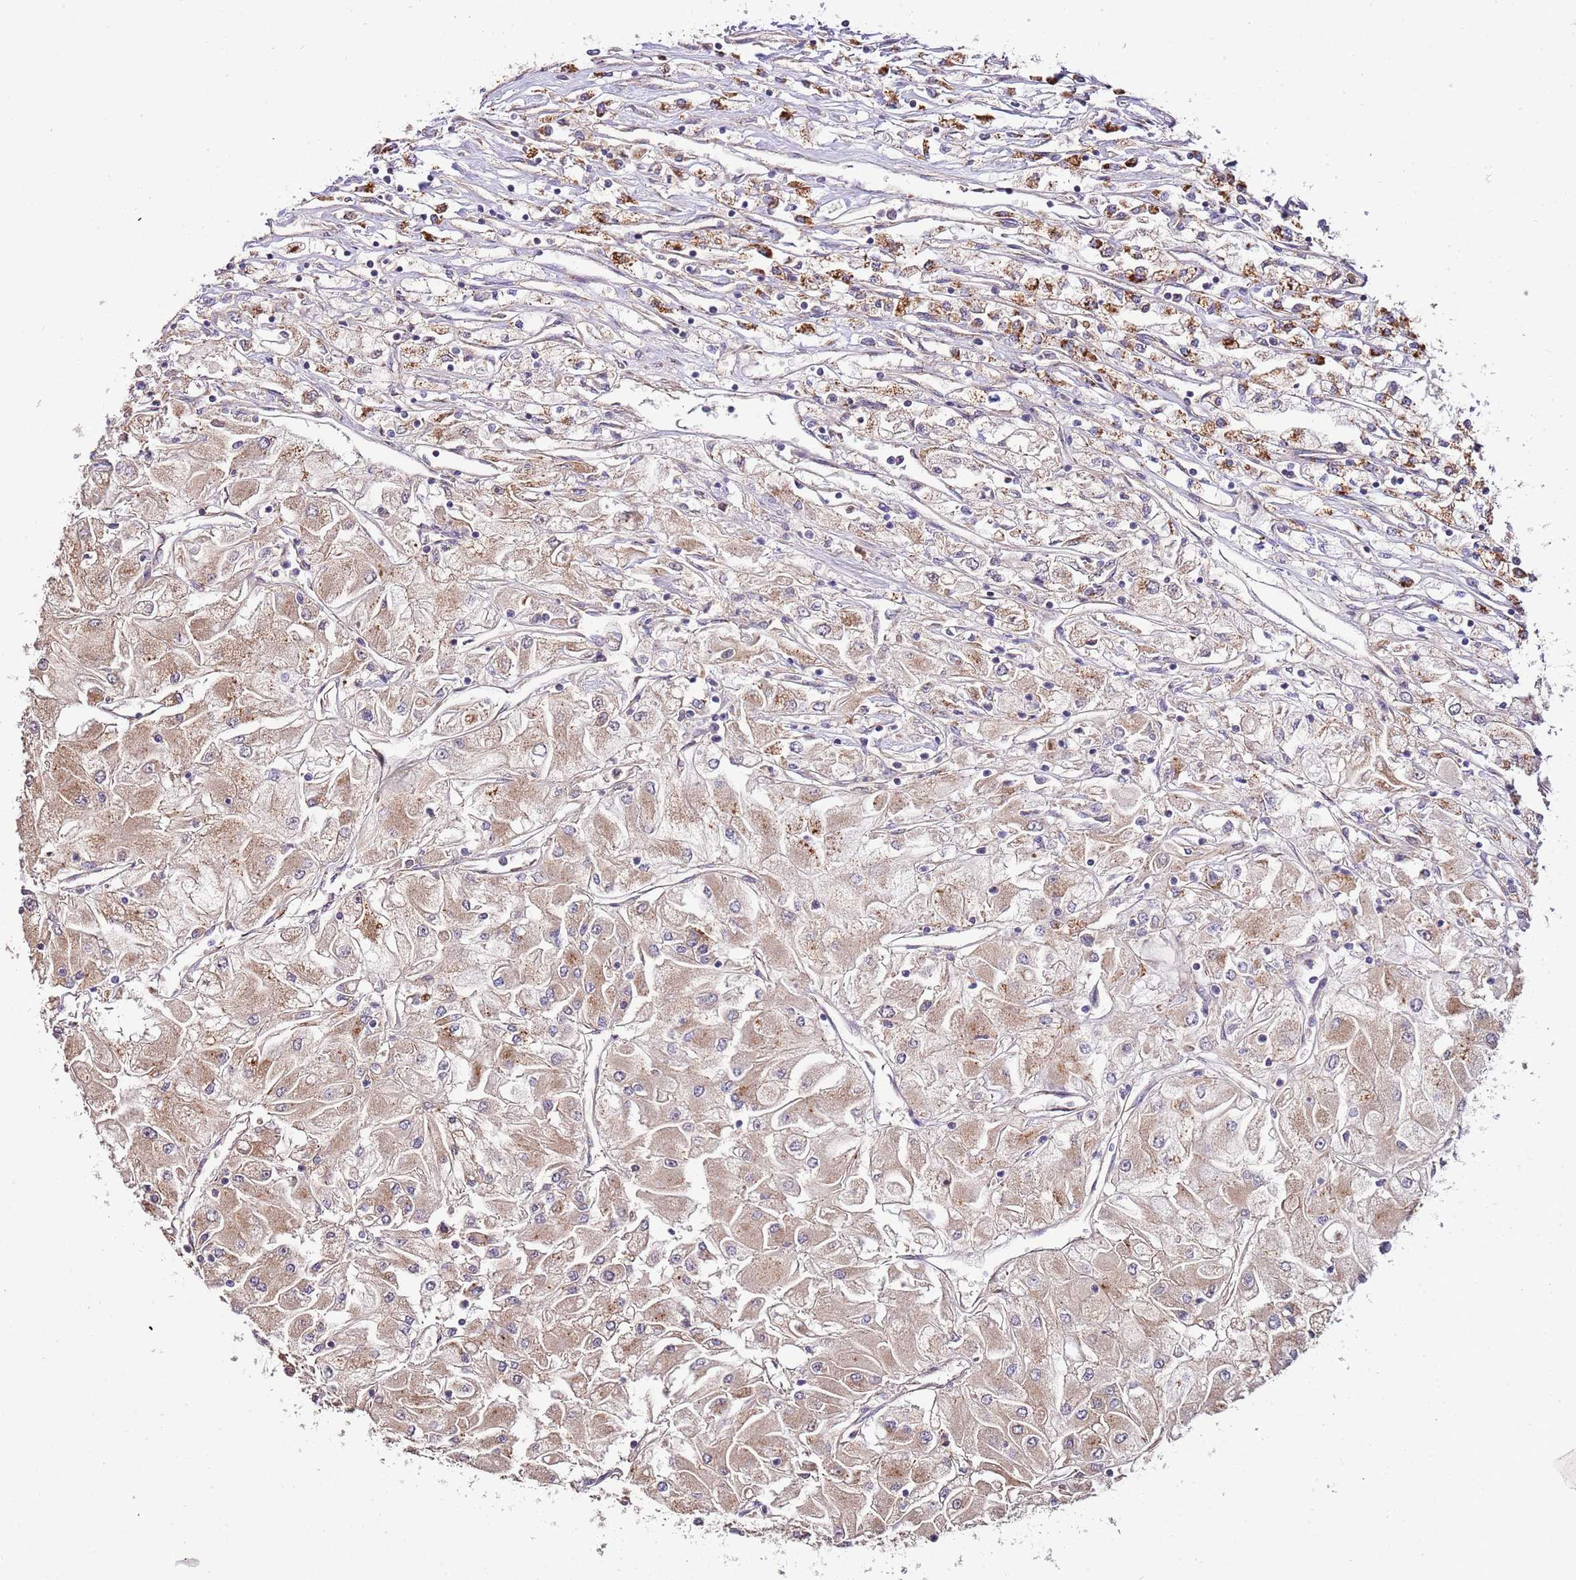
{"staining": {"intensity": "weak", "quantity": "25%-75%", "location": "cytoplasmic/membranous"}, "tissue": "renal cancer", "cell_type": "Tumor cells", "image_type": "cancer", "snomed": [{"axis": "morphology", "description": "Adenocarcinoma, NOS"}, {"axis": "topography", "description": "Kidney"}], "caption": "This photomicrograph displays immunohistochemistry staining of renal cancer (adenocarcinoma), with low weak cytoplasmic/membranous staining in about 25%-75% of tumor cells.", "gene": "DOCK6", "patient": {"sex": "male", "age": 80}}